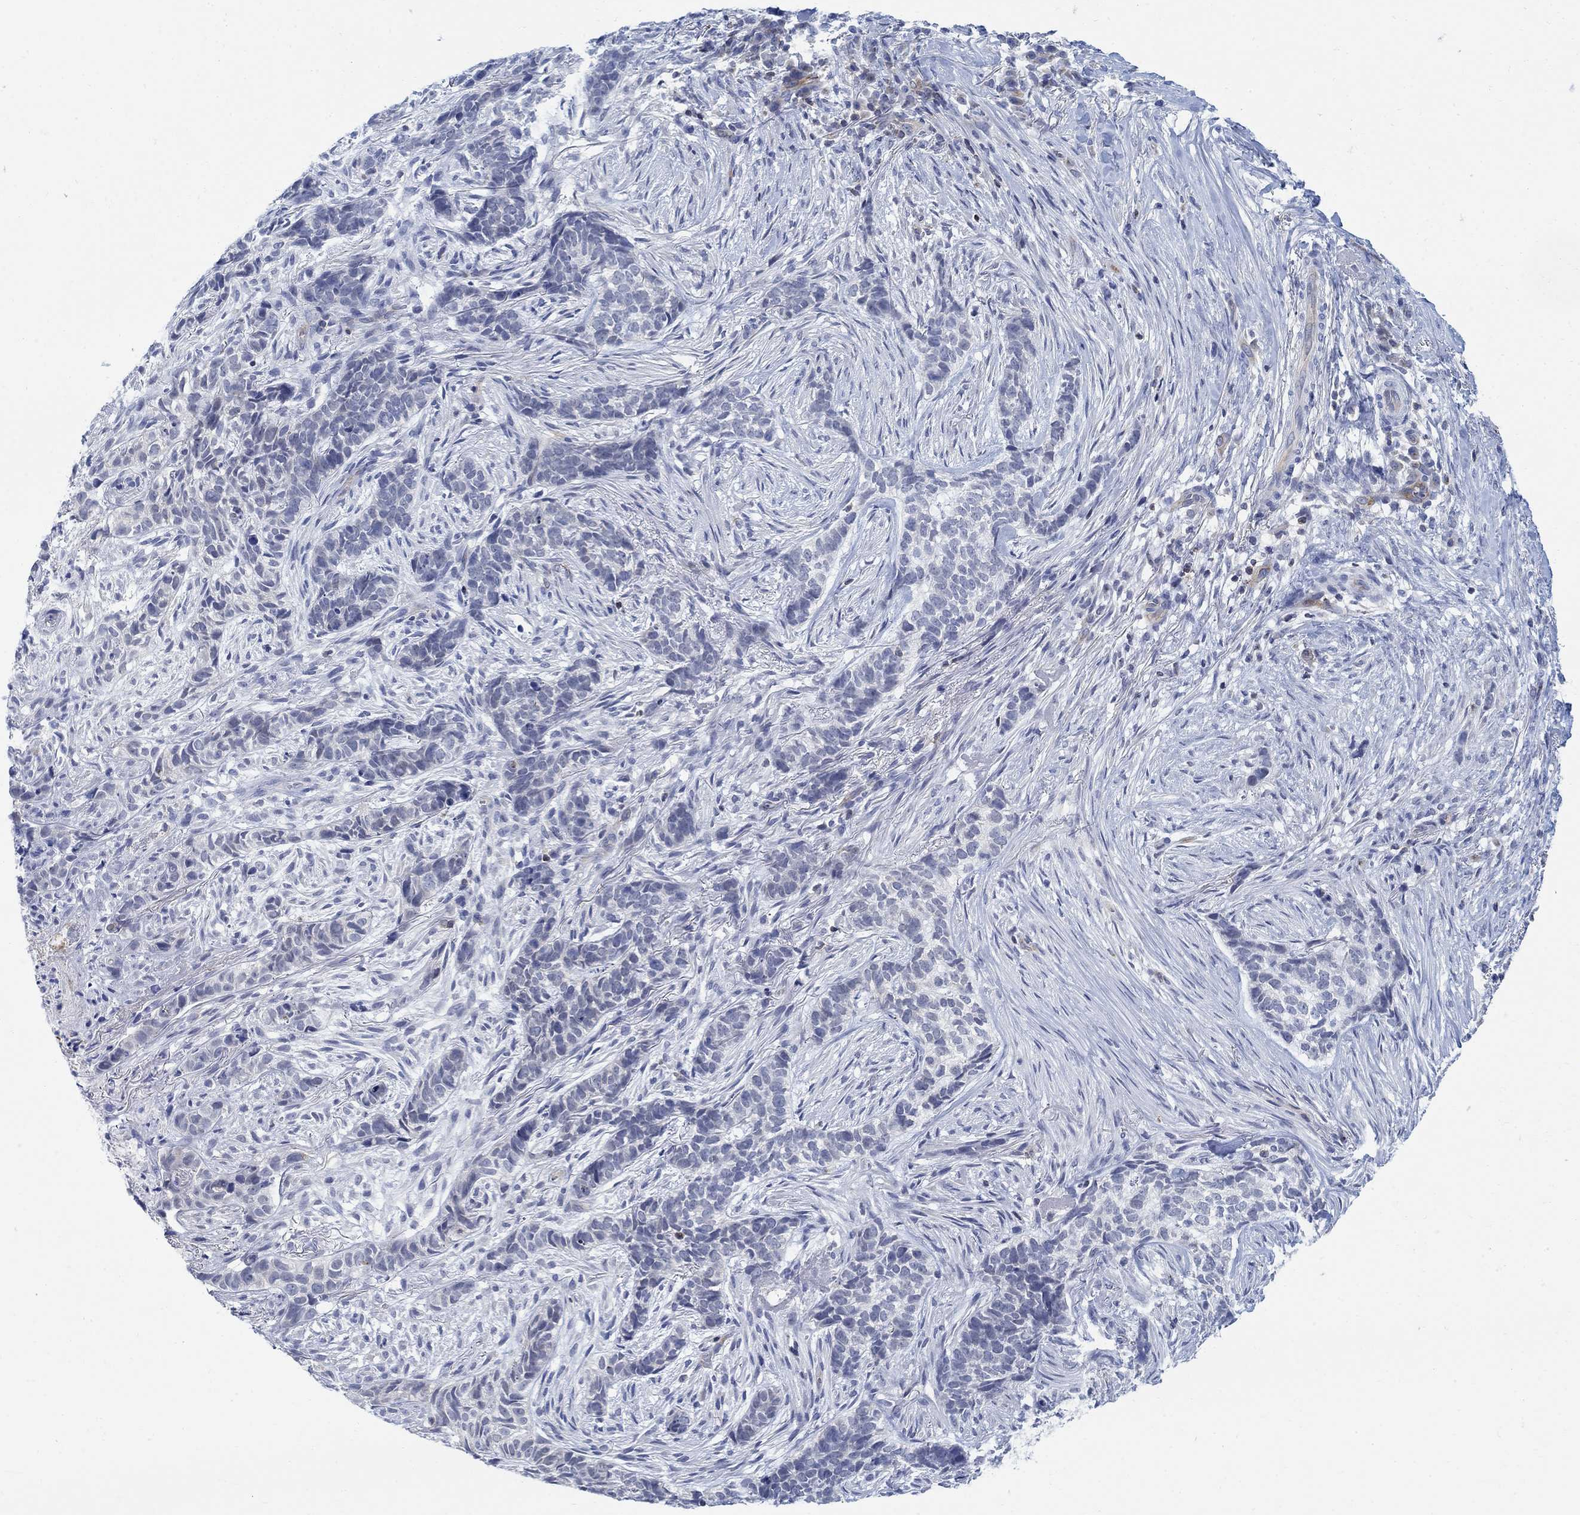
{"staining": {"intensity": "negative", "quantity": "none", "location": "none"}, "tissue": "skin cancer", "cell_type": "Tumor cells", "image_type": "cancer", "snomed": [{"axis": "morphology", "description": "Basal cell carcinoma"}, {"axis": "topography", "description": "Skin"}], "caption": "This is a micrograph of IHC staining of skin basal cell carcinoma, which shows no positivity in tumor cells.", "gene": "PHF21B", "patient": {"sex": "female", "age": 69}}